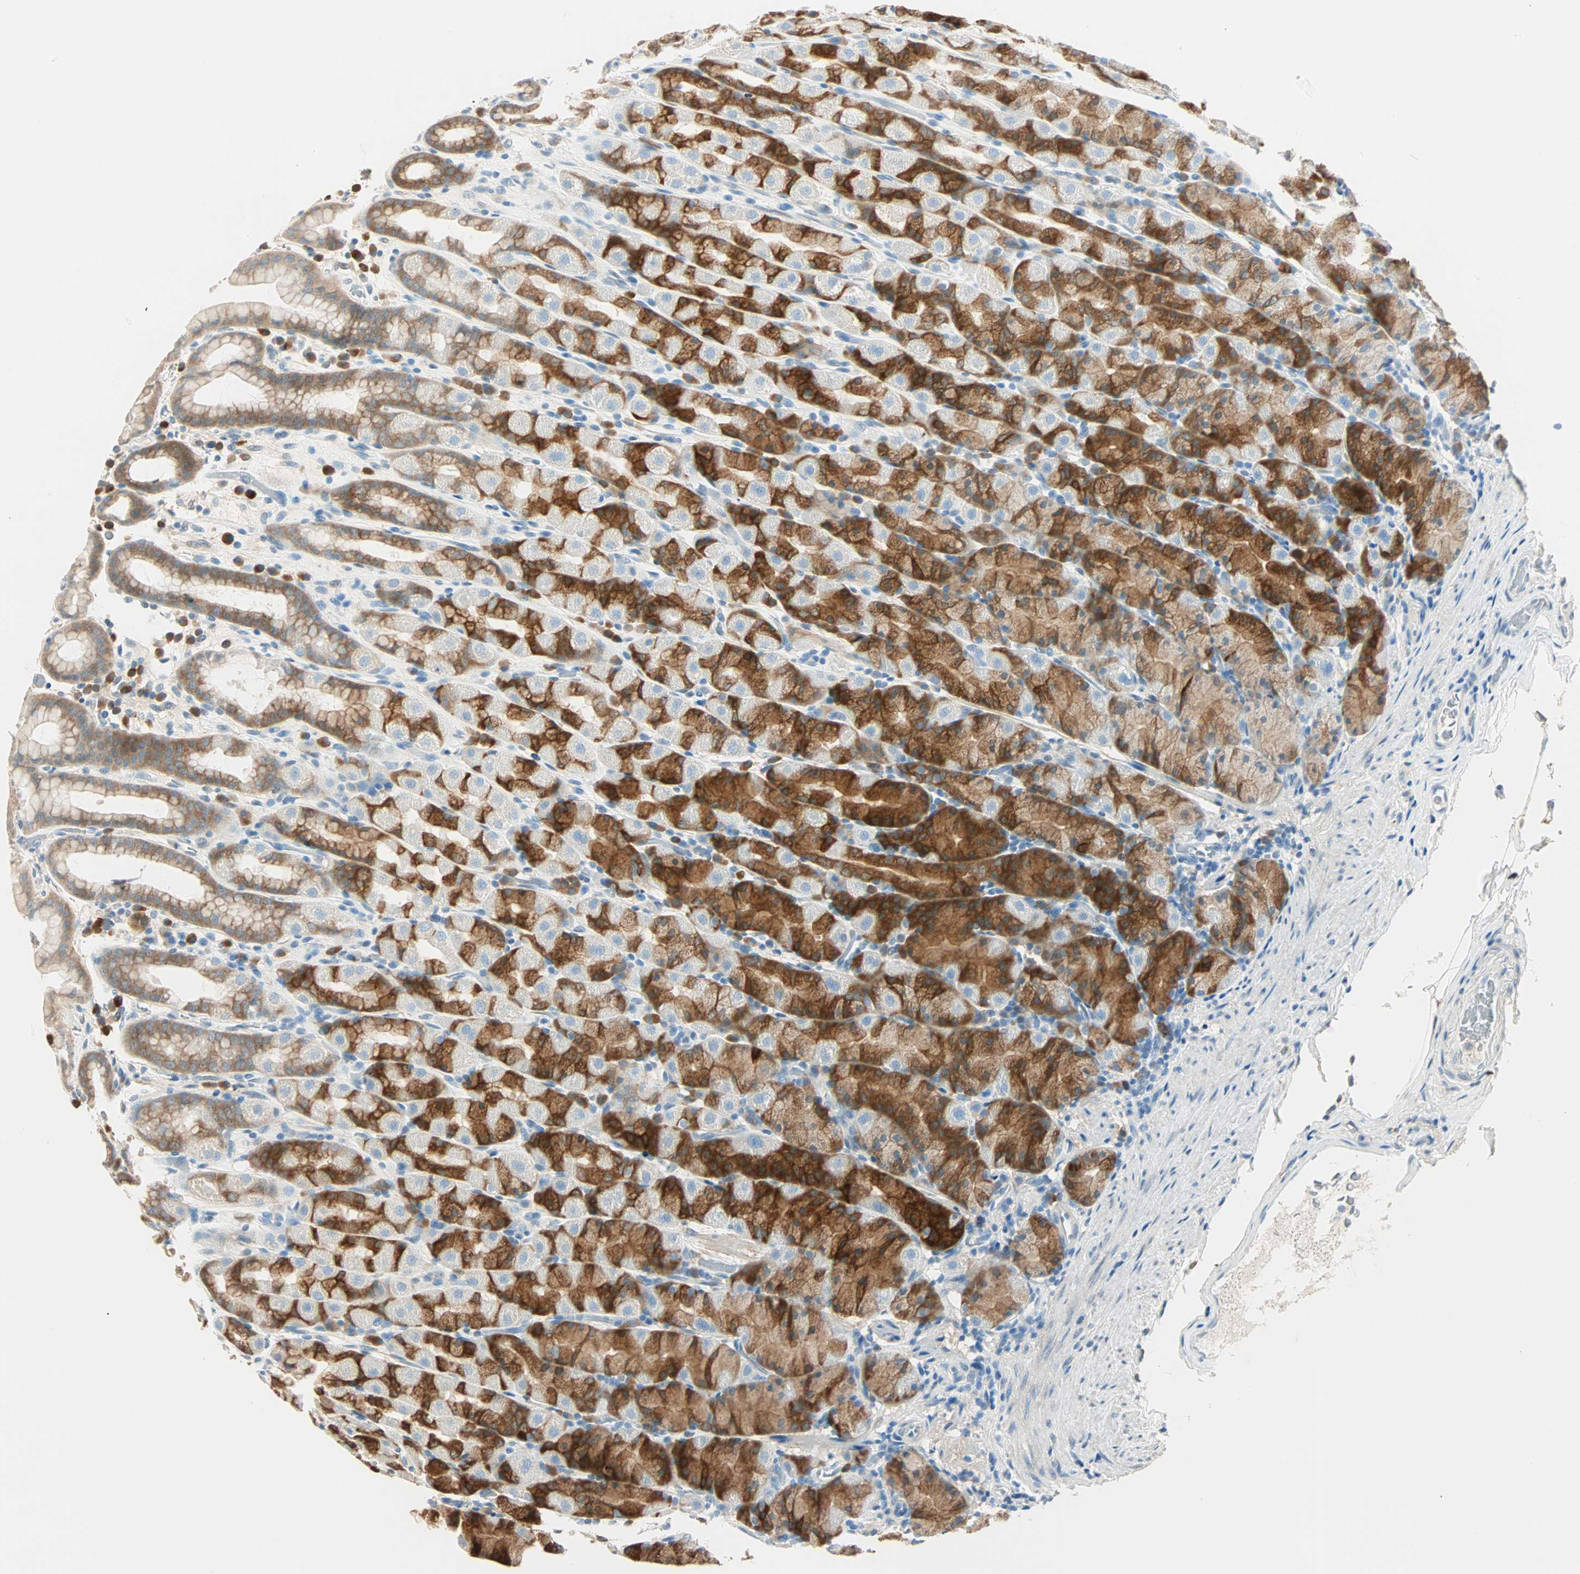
{"staining": {"intensity": "strong", "quantity": "25%-75%", "location": "cytoplasmic/membranous"}, "tissue": "stomach", "cell_type": "Glandular cells", "image_type": "normal", "snomed": [{"axis": "morphology", "description": "Normal tissue, NOS"}, {"axis": "topography", "description": "Stomach, upper"}], "caption": "Brown immunohistochemical staining in normal human stomach shows strong cytoplasmic/membranous expression in approximately 25%-75% of glandular cells. (IHC, brightfield microscopy, high magnification).", "gene": "ATF6", "patient": {"sex": "male", "age": 68}}